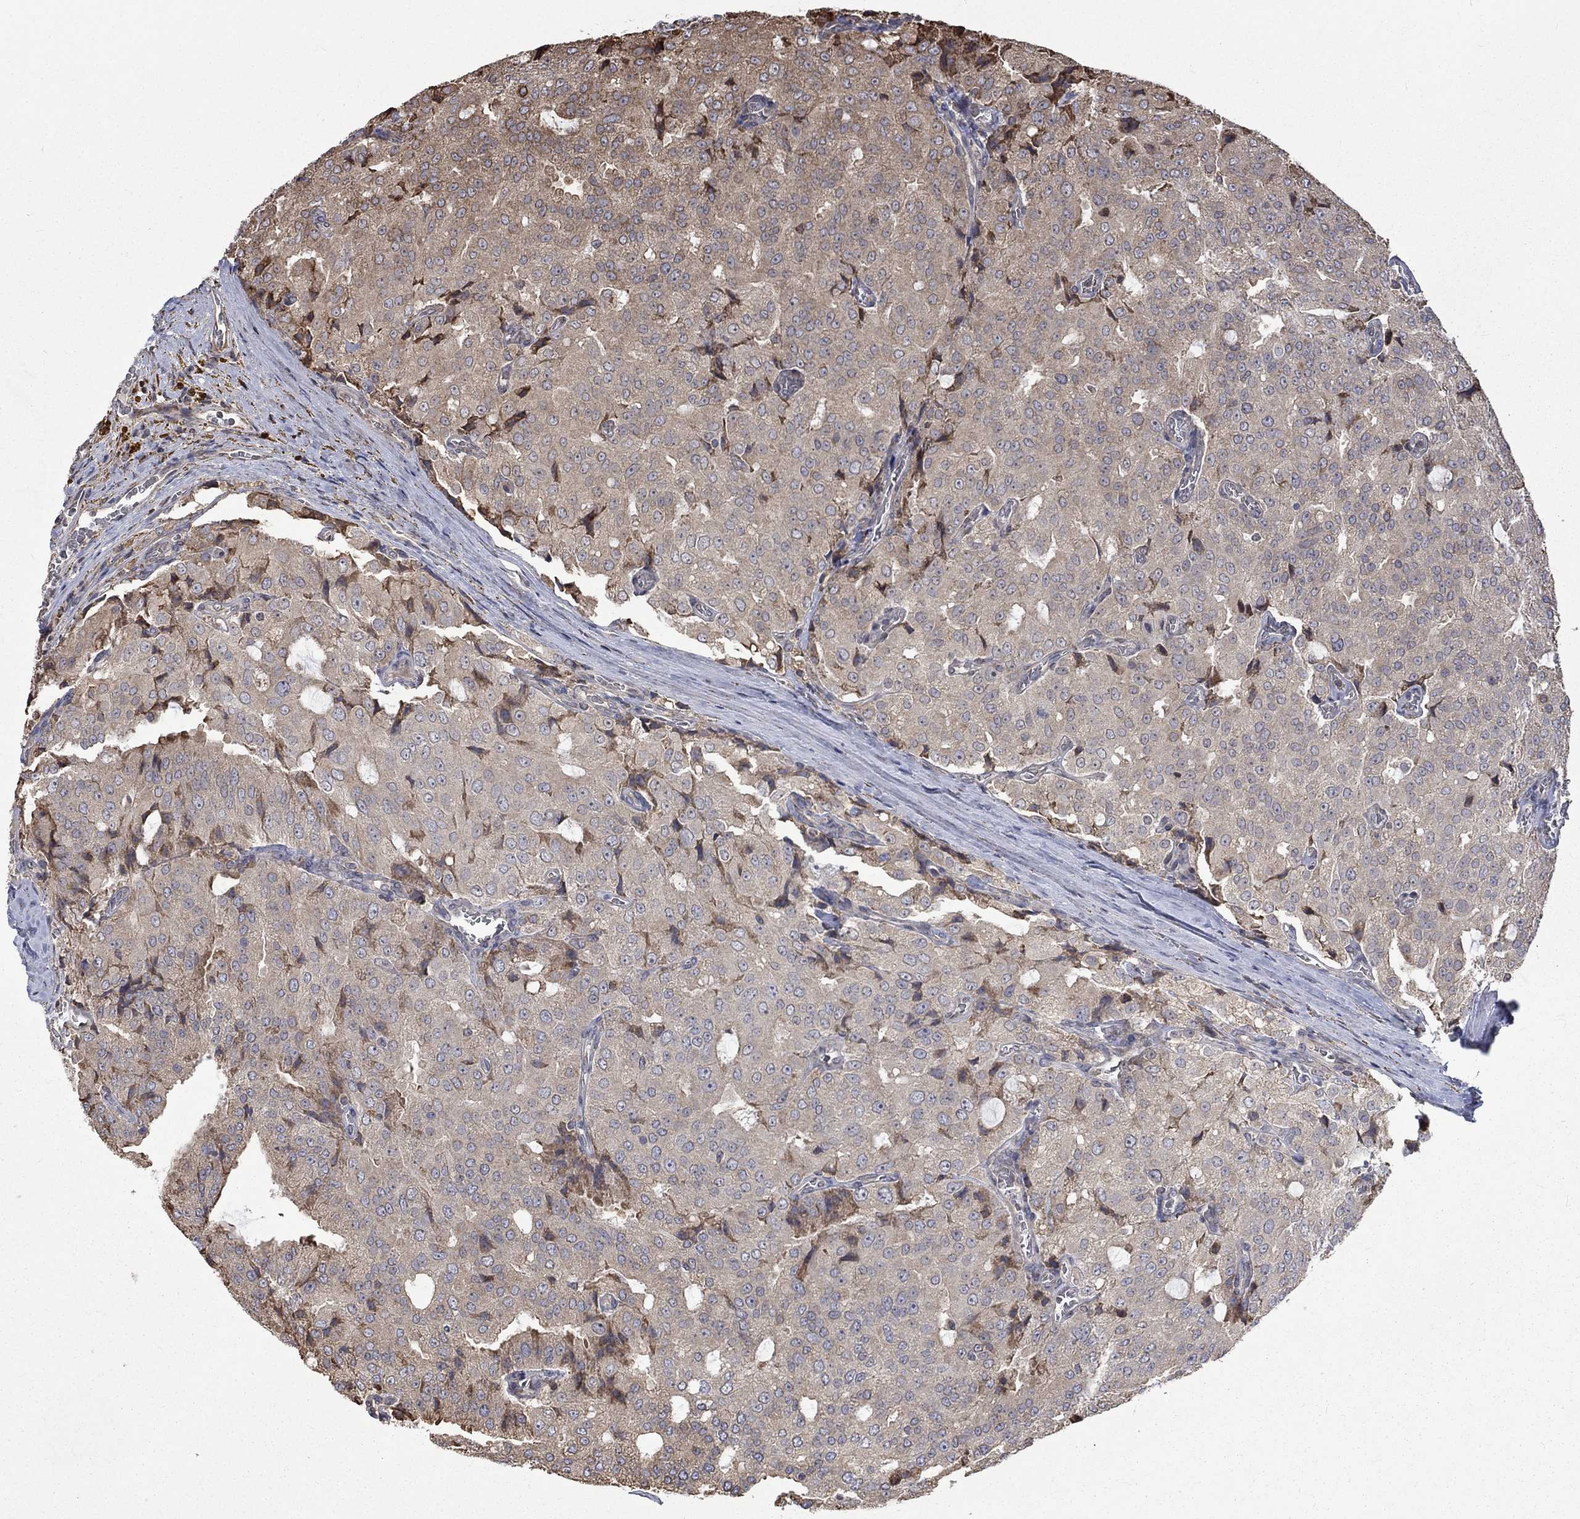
{"staining": {"intensity": "moderate", "quantity": "25%-75%", "location": "cytoplasmic/membranous"}, "tissue": "prostate cancer", "cell_type": "Tumor cells", "image_type": "cancer", "snomed": [{"axis": "morphology", "description": "Adenocarcinoma, NOS"}, {"axis": "topography", "description": "Prostate and seminal vesicle, NOS"}, {"axis": "topography", "description": "Prostate"}], "caption": "Immunohistochemical staining of prostate cancer (adenocarcinoma) displays moderate cytoplasmic/membranous protein staining in approximately 25%-75% of tumor cells. The protein is stained brown, and the nuclei are stained in blue (DAB IHC with brightfield microscopy, high magnification).", "gene": "ESRRA", "patient": {"sex": "male", "age": 67}}